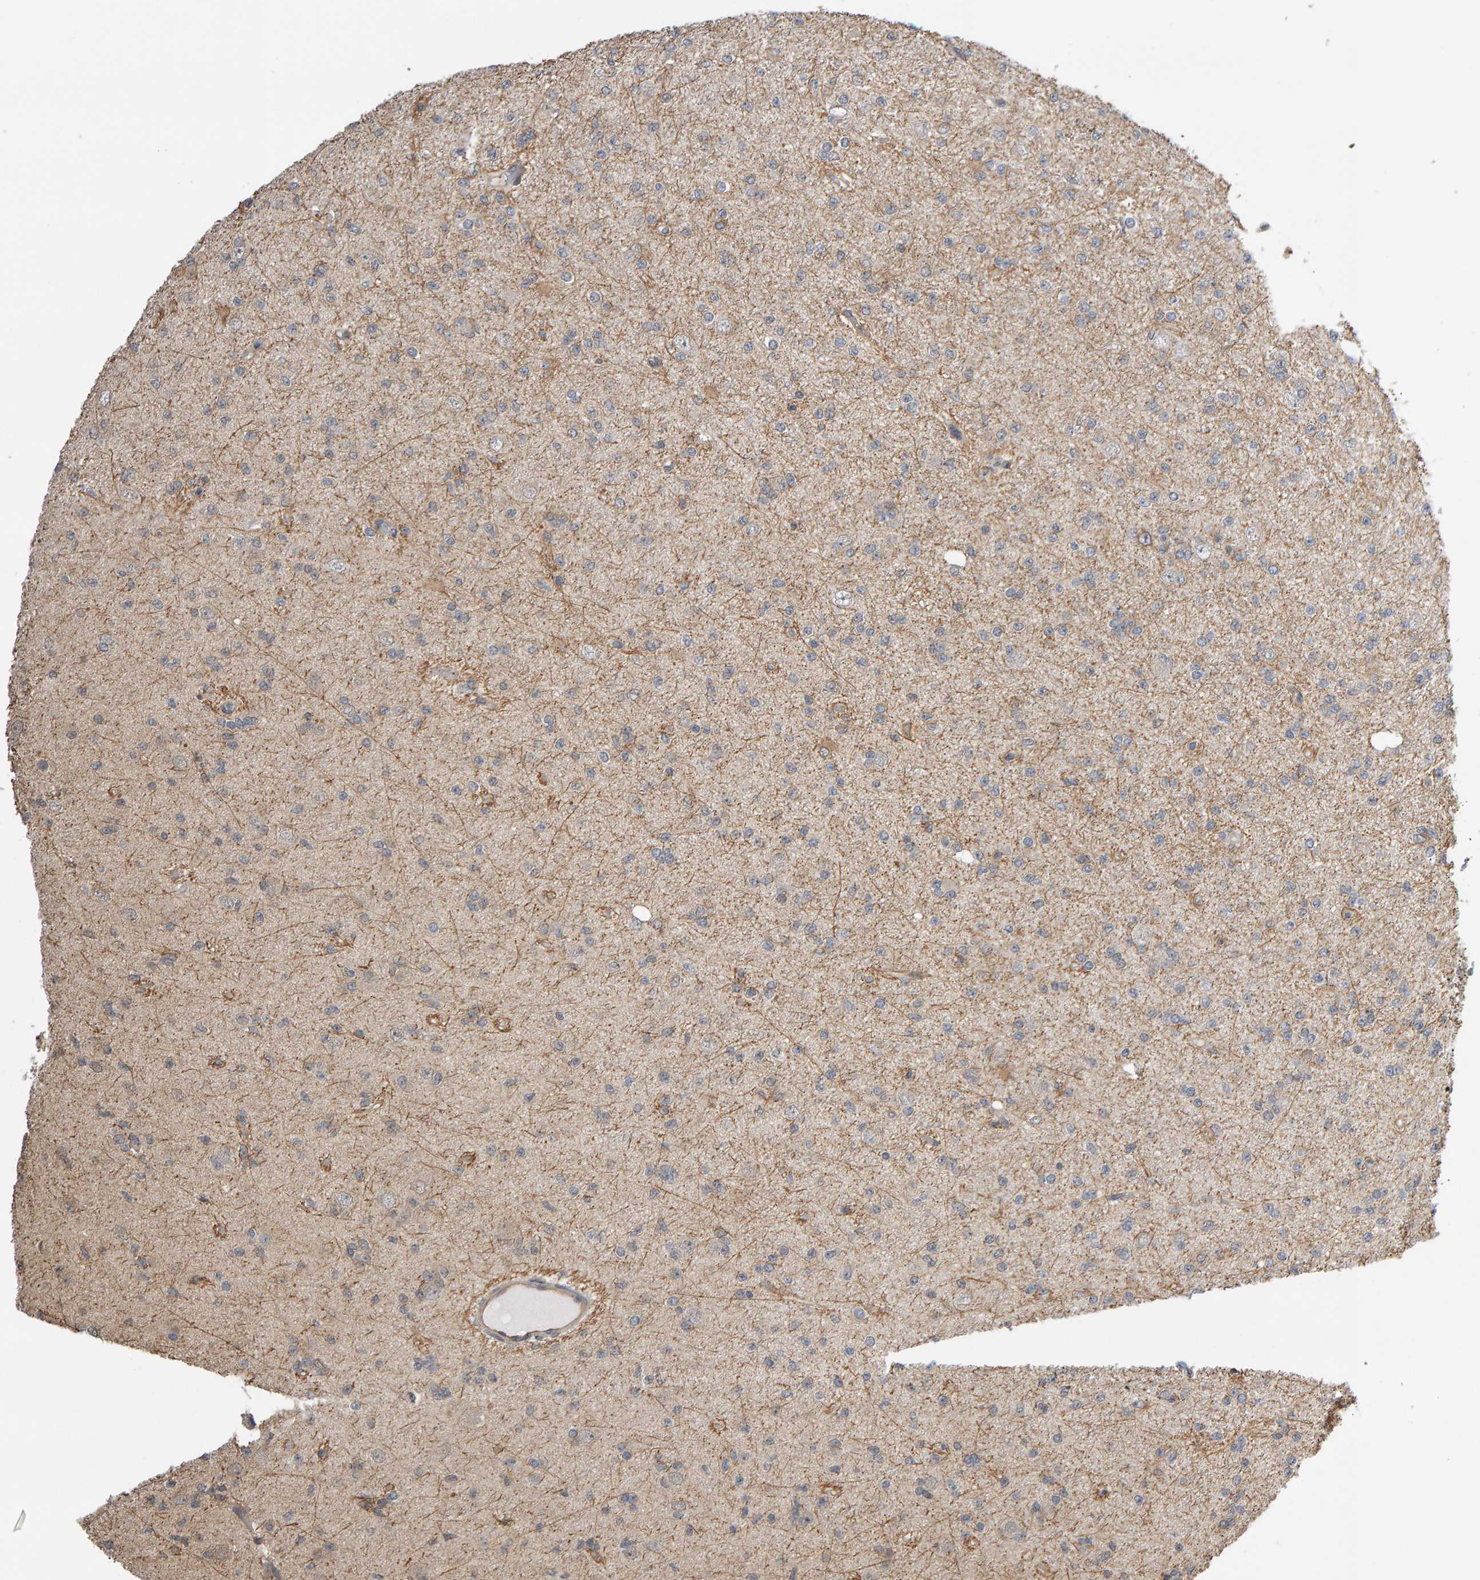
{"staining": {"intensity": "weak", "quantity": "<25%", "location": "cytoplasmic/membranous"}, "tissue": "glioma", "cell_type": "Tumor cells", "image_type": "cancer", "snomed": [{"axis": "morphology", "description": "Glioma, malignant, Low grade"}, {"axis": "topography", "description": "Brain"}], "caption": "Immunohistochemical staining of glioma shows no significant expression in tumor cells.", "gene": "COASY", "patient": {"sex": "female", "age": 22}}